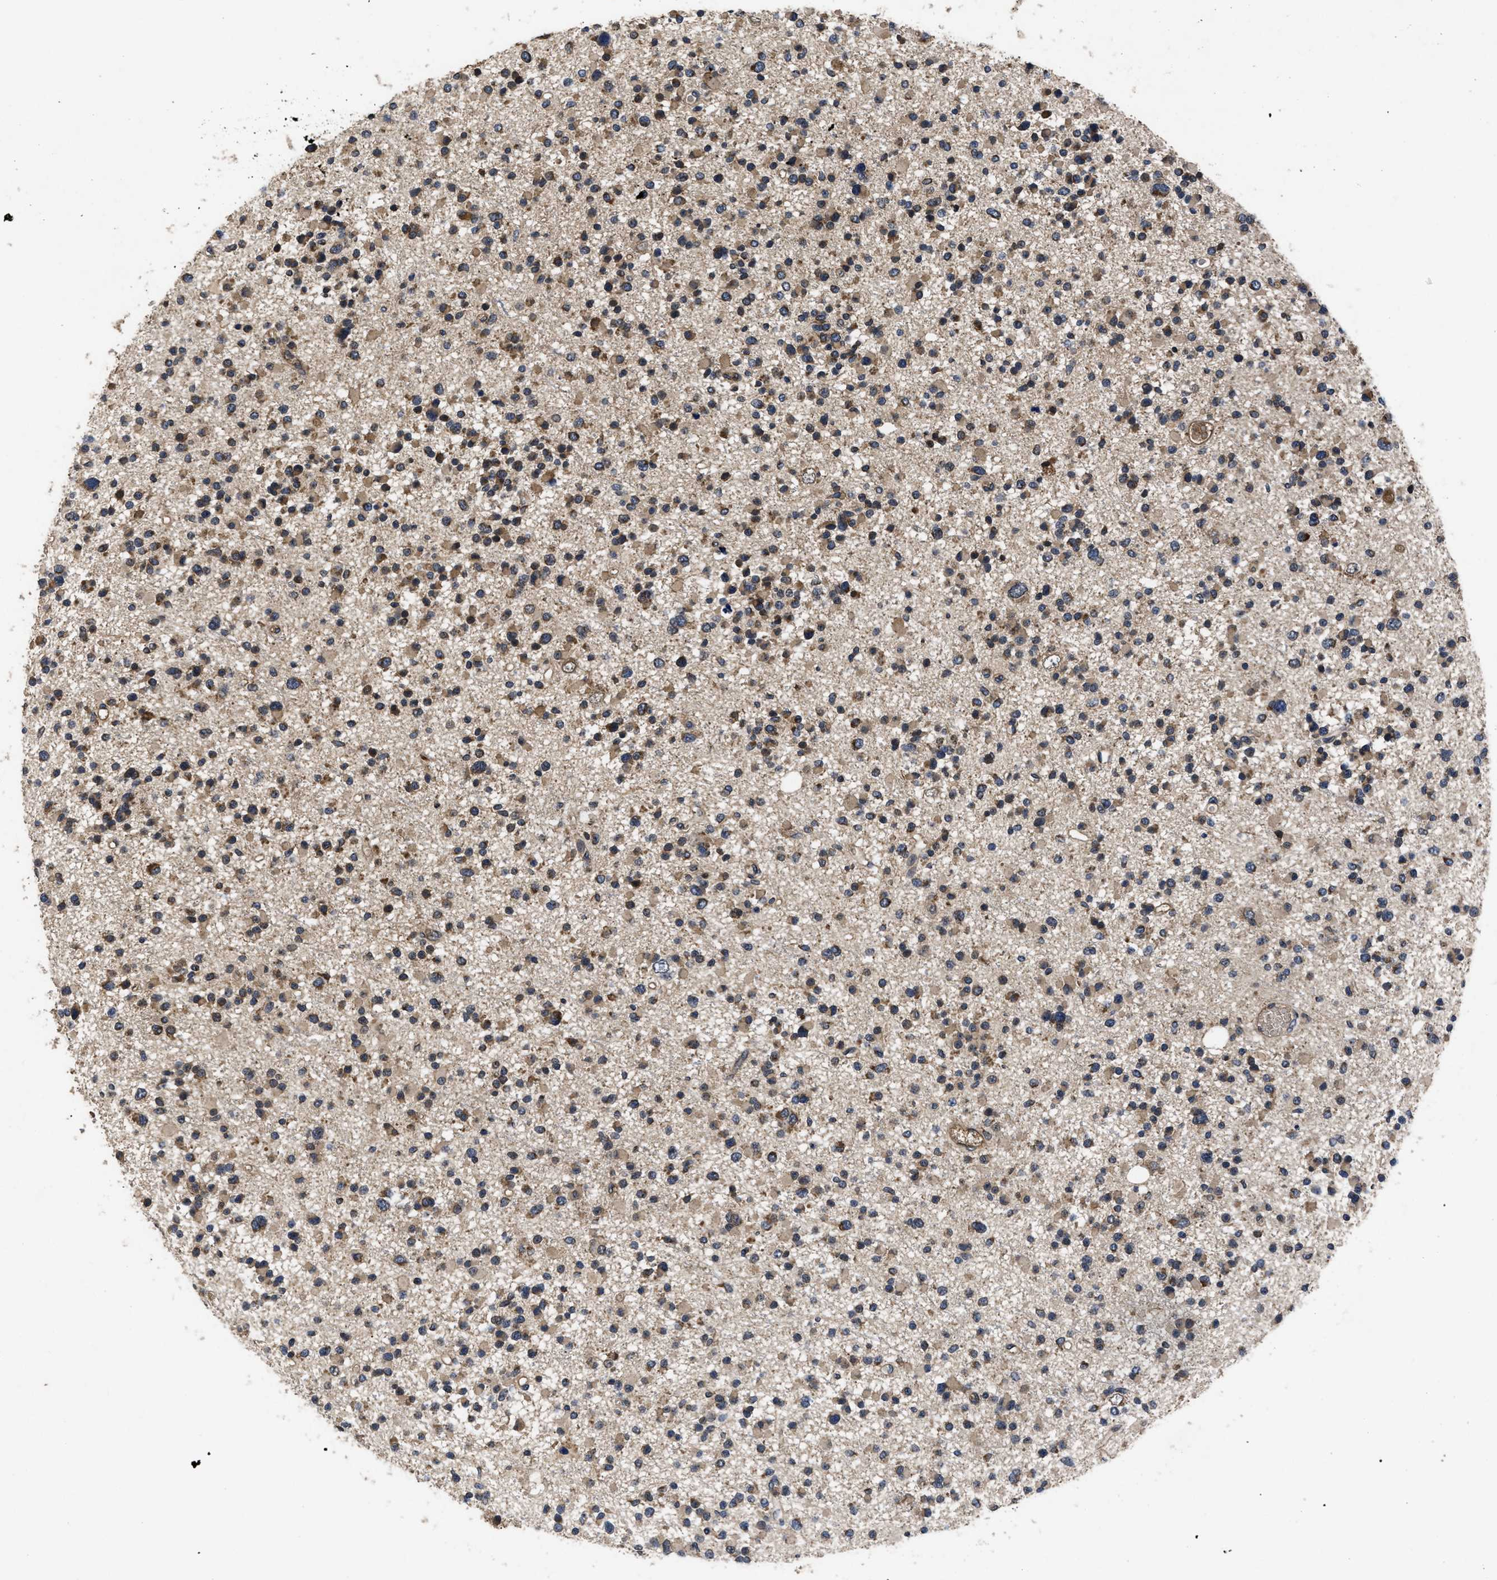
{"staining": {"intensity": "moderate", "quantity": ">75%", "location": "cytoplasmic/membranous"}, "tissue": "glioma", "cell_type": "Tumor cells", "image_type": "cancer", "snomed": [{"axis": "morphology", "description": "Glioma, malignant, Low grade"}, {"axis": "topography", "description": "Brain"}], "caption": "Immunohistochemistry (DAB (3,3'-diaminobenzidine)) staining of malignant glioma (low-grade) demonstrates moderate cytoplasmic/membranous protein staining in about >75% of tumor cells.", "gene": "LRRC3", "patient": {"sex": "female", "age": 22}}